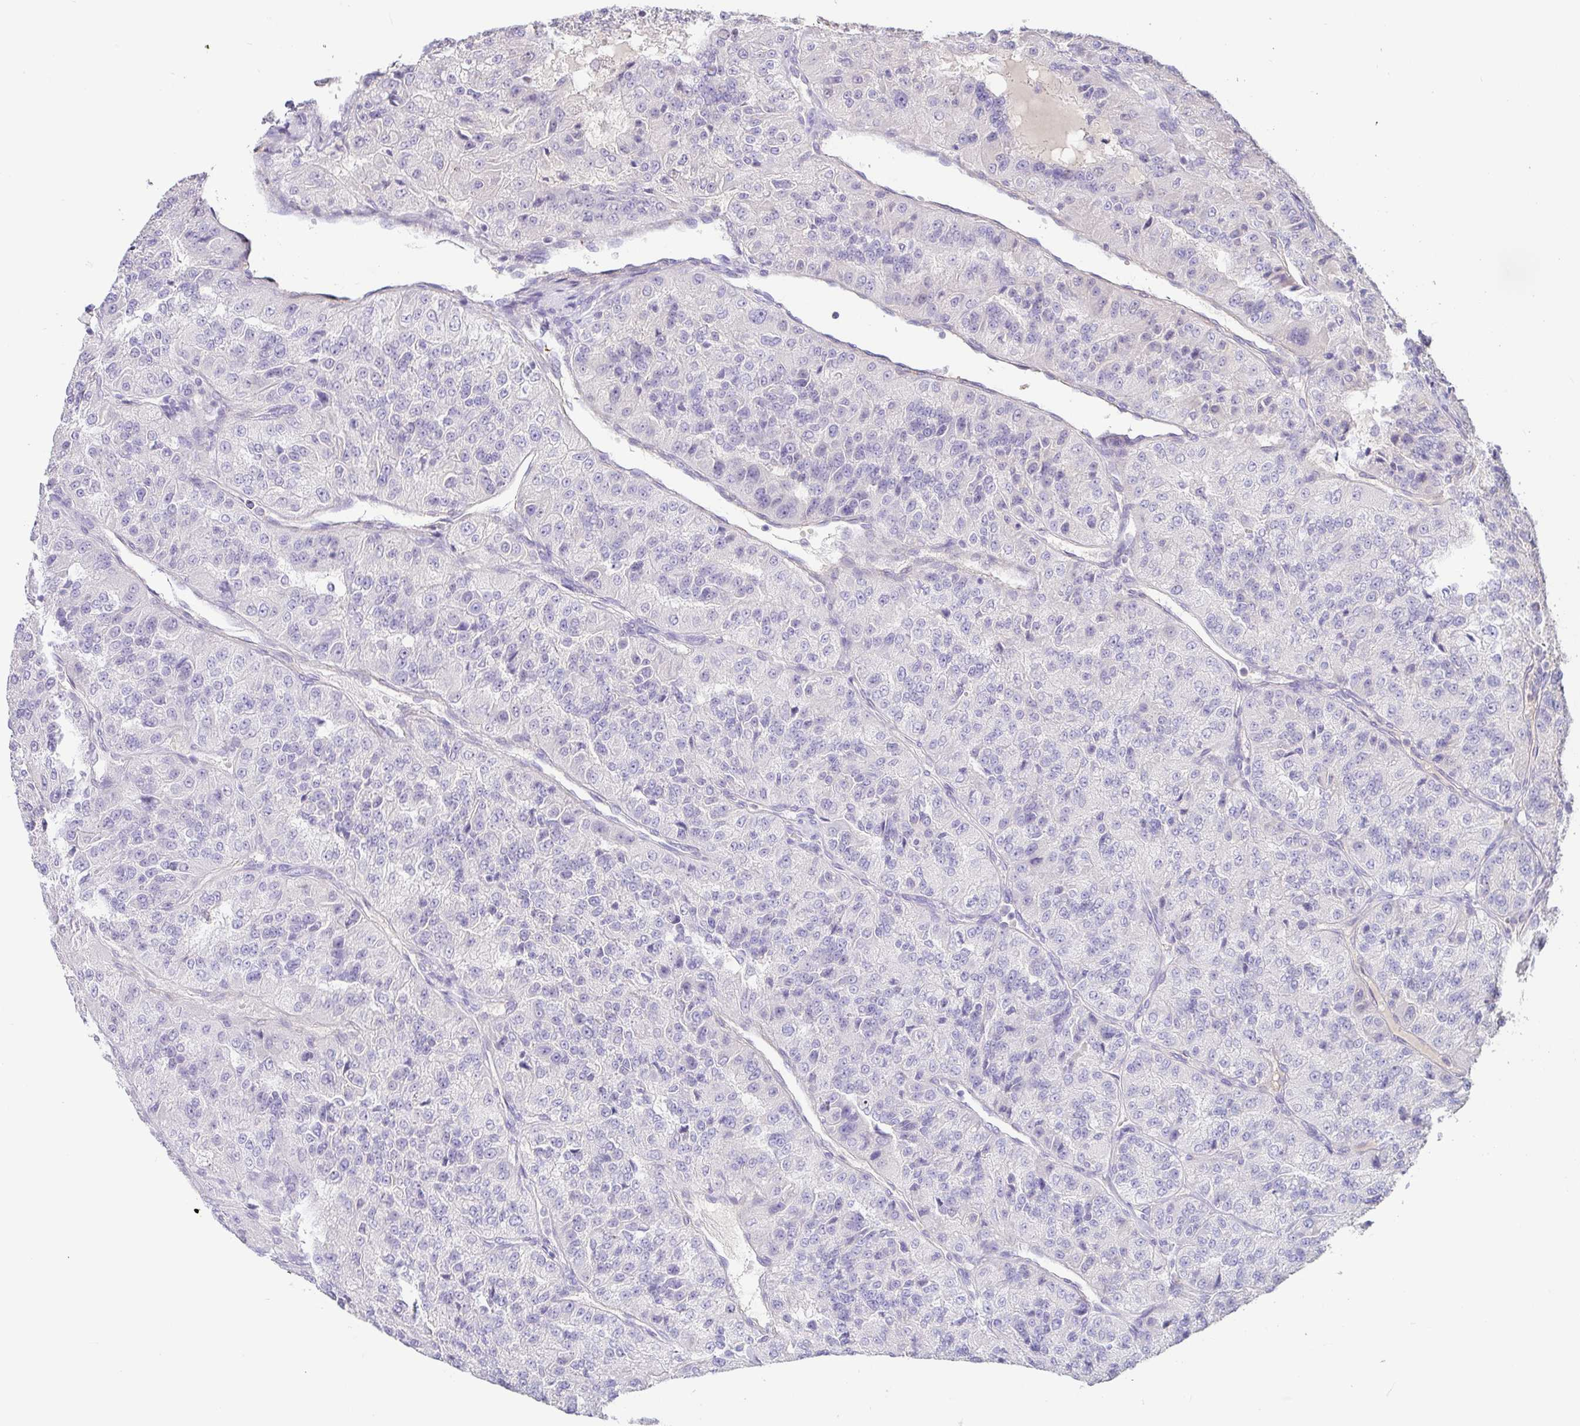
{"staining": {"intensity": "negative", "quantity": "none", "location": "none"}, "tissue": "renal cancer", "cell_type": "Tumor cells", "image_type": "cancer", "snomed": [{"axis": "morphology", "description": "Adenocarcinoma, NOS"}, {"axis": "topography", "description": "Kidney"}], "caption": "This is a photomicrograph of IHC staining of renal cancer, which shows no positivity in tumor cells. (DAB (3,3'-diaminobenzidine) immunohistochemistry with hematoxylin counter stain).", "gene": "PYGM", "patient": {"sex": "female", "age": 63}}